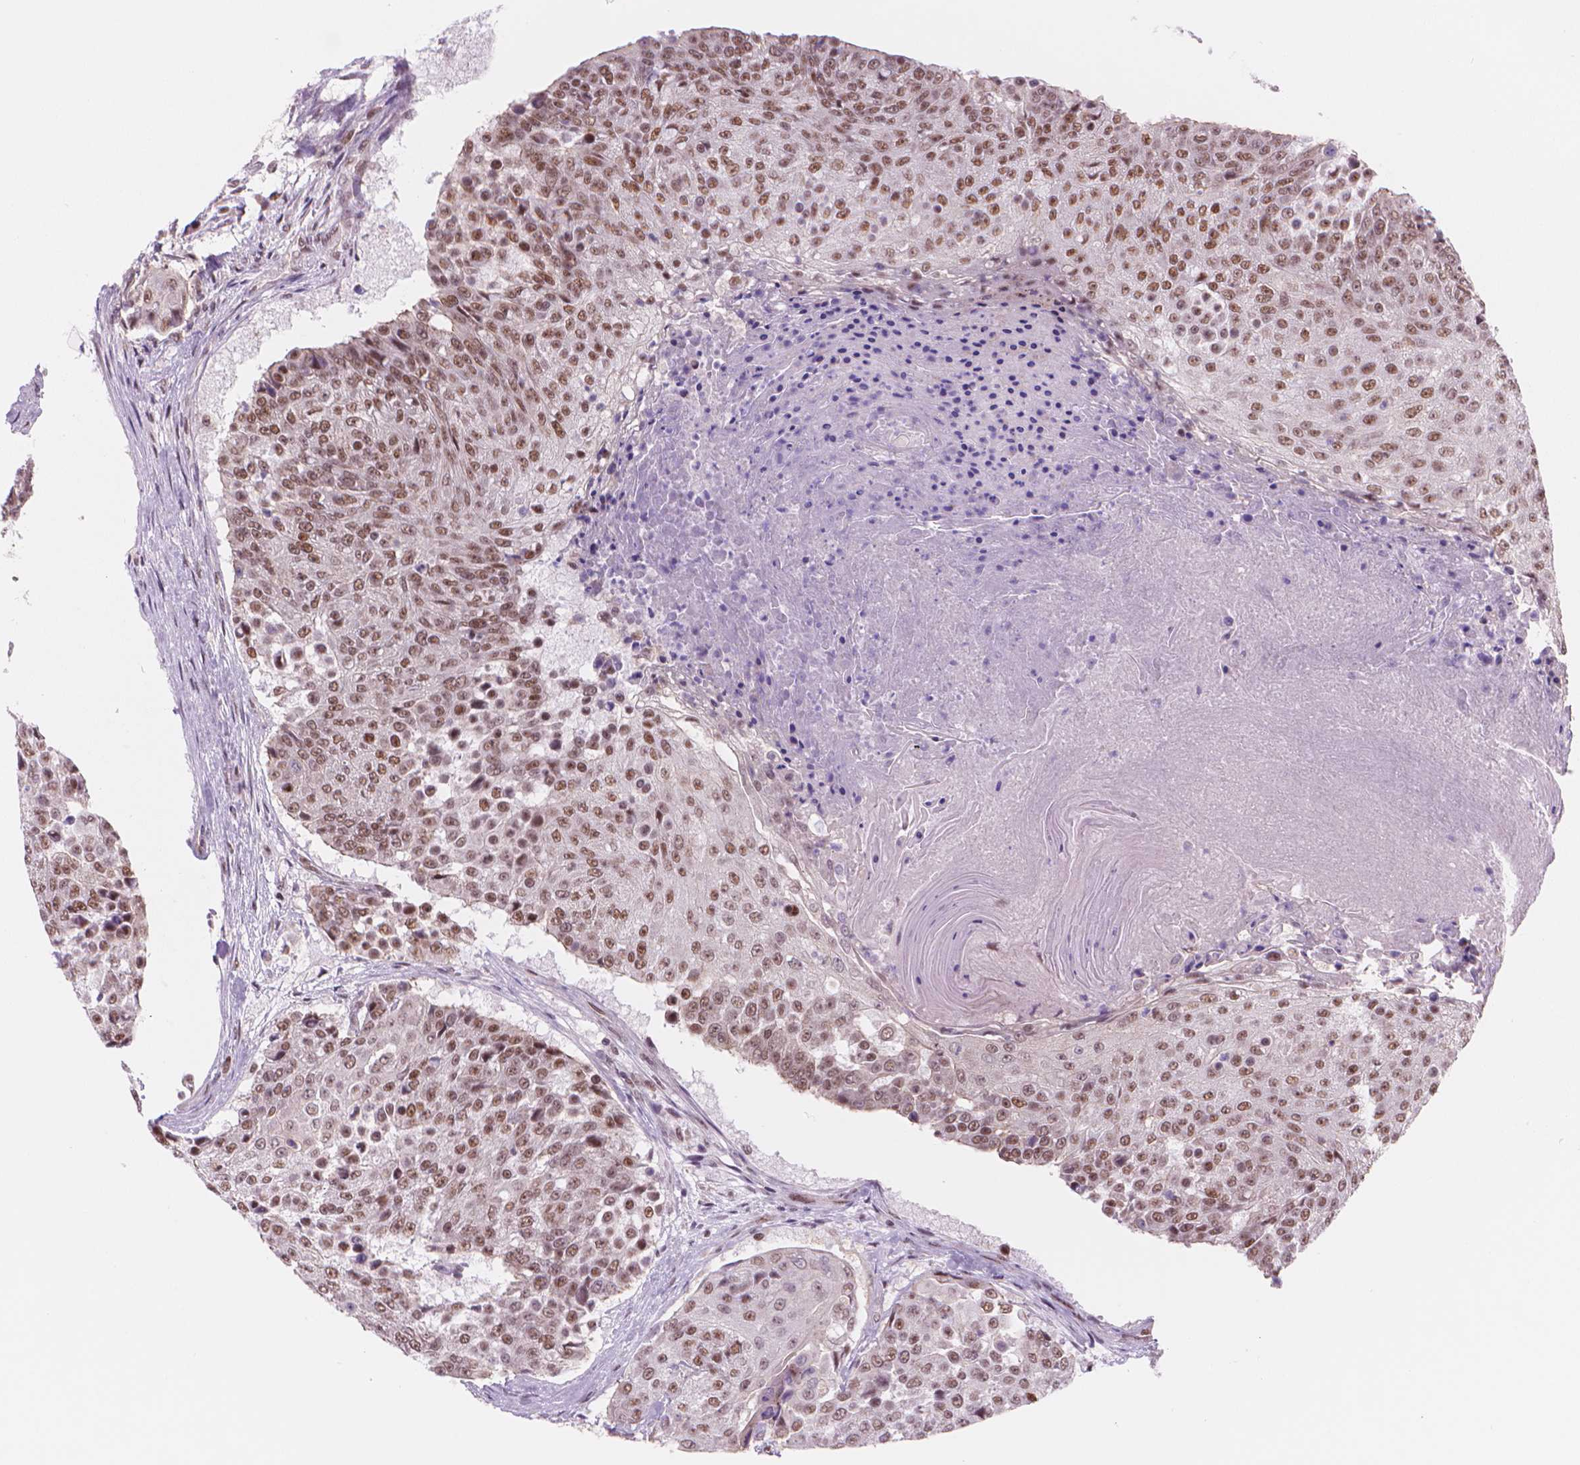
{"staining": {"intensity": "moderate", "quantity": ">75%", "location": "nuclear"}, "tissue": "urothelial cancer", "cell_type": "Tumor cells", "image_type": "cancer", "snomed": [{"axis": "morphology", "description": "Urothelial carcinoma, High grade"}, {"axis": "topography", "description": "Urinary bladder"}], "caption": "Tumor cells display moderate nuclear staining in about >75% of cells in high-grade urothelial carcinoma.", "gene": "POLR3D", "patient": {"sex": "female", "age": 63}}